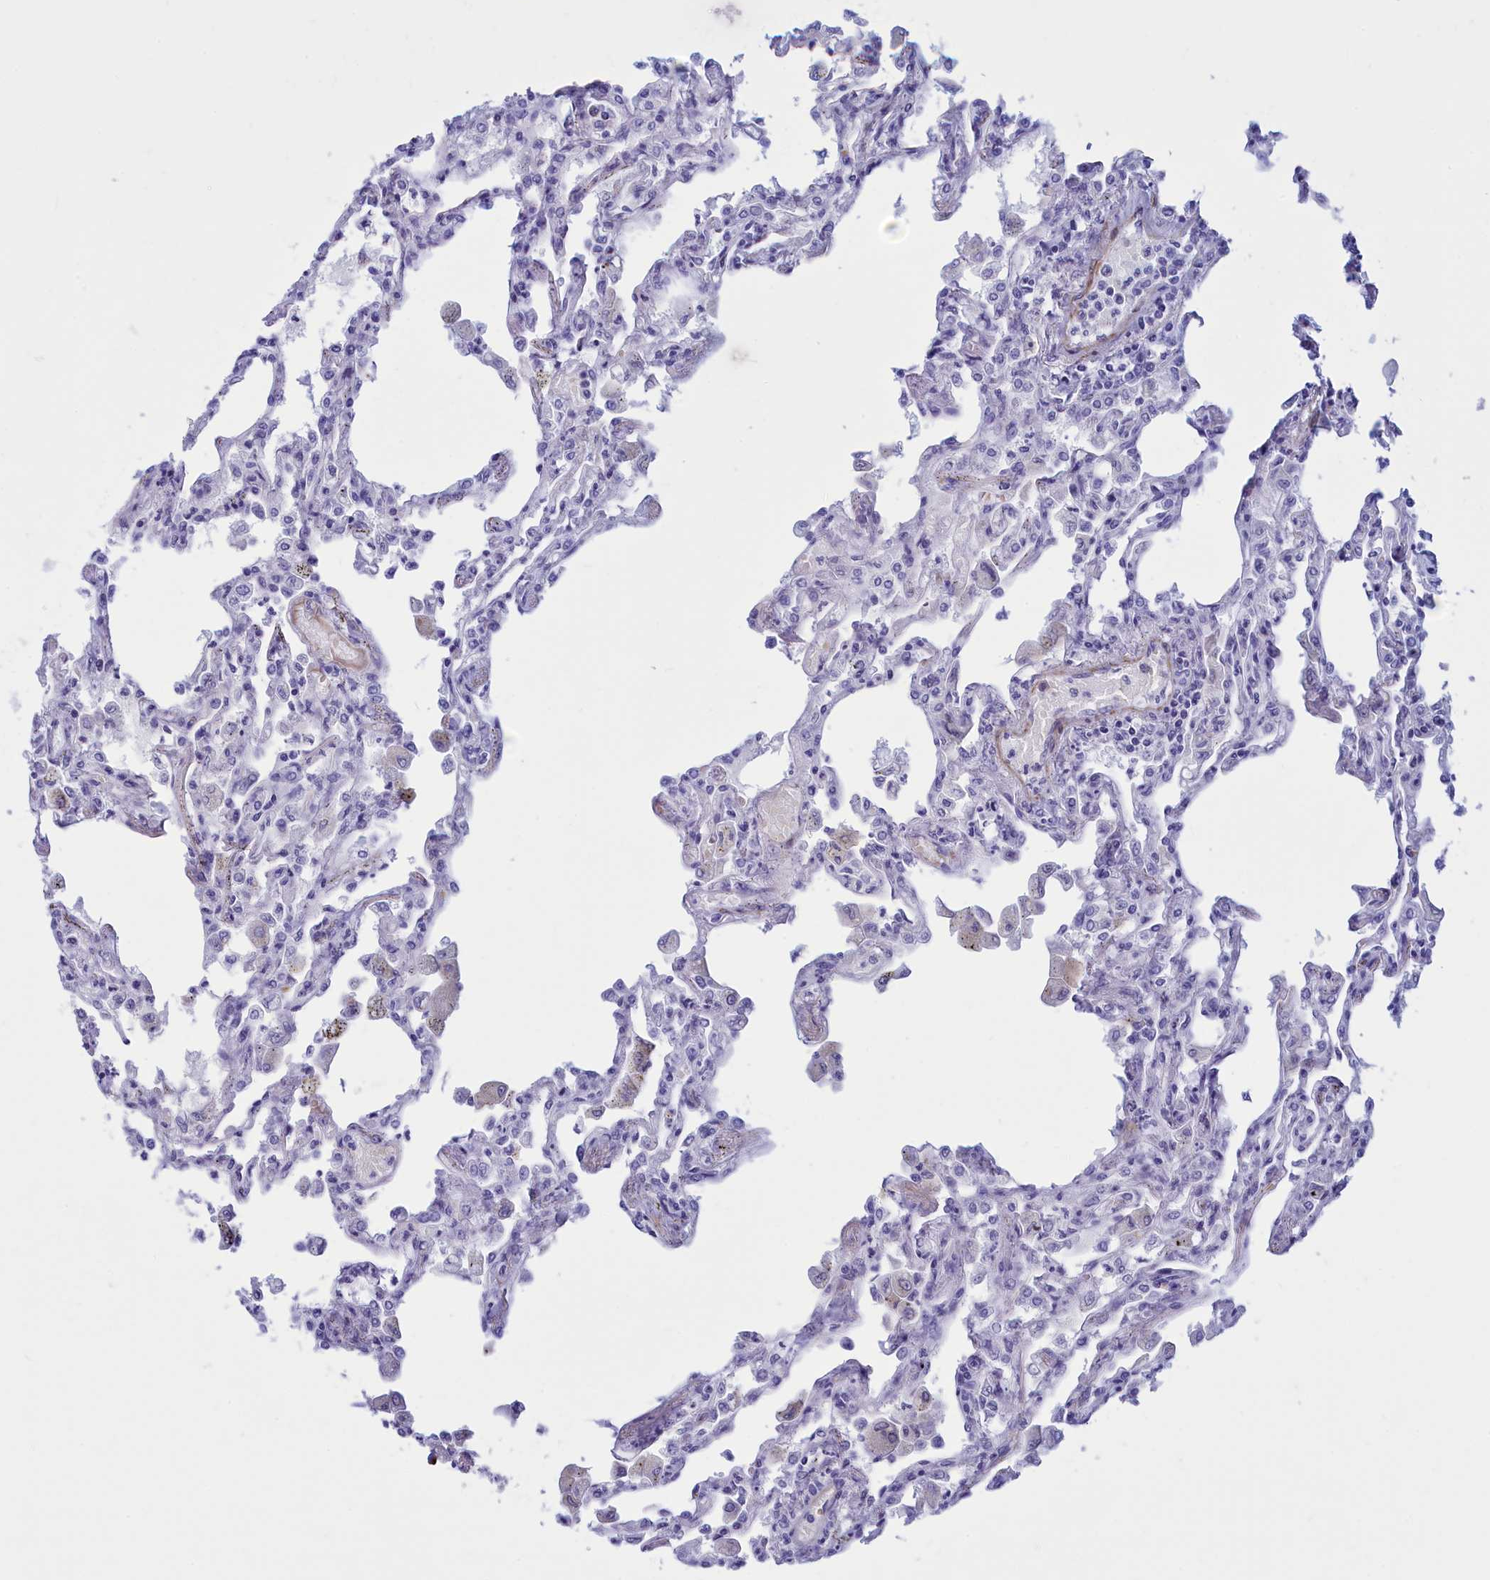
{"staining": {"intensity": "negative", "quantity": "none", "location": "none"}, "tissue": "lung", "cell_type": "Alveolar cells", "image_type": "normal", "snomed": [{"axis": "morphology", "description": "Normal tissue, NOS"}, {"axis": "topography", "description": "Bronchus"}, {"axis": "topography", "description": "Lung"}], "caption": "This micrograph is of unremarkable lung stained with immunohistochemistry to label a protein in brown with the nuclei are counter-stained blue. There is no expression in alveolar cells.", "gene": "GAPDHS", "patient": {"sex": "female", "age": 49}}